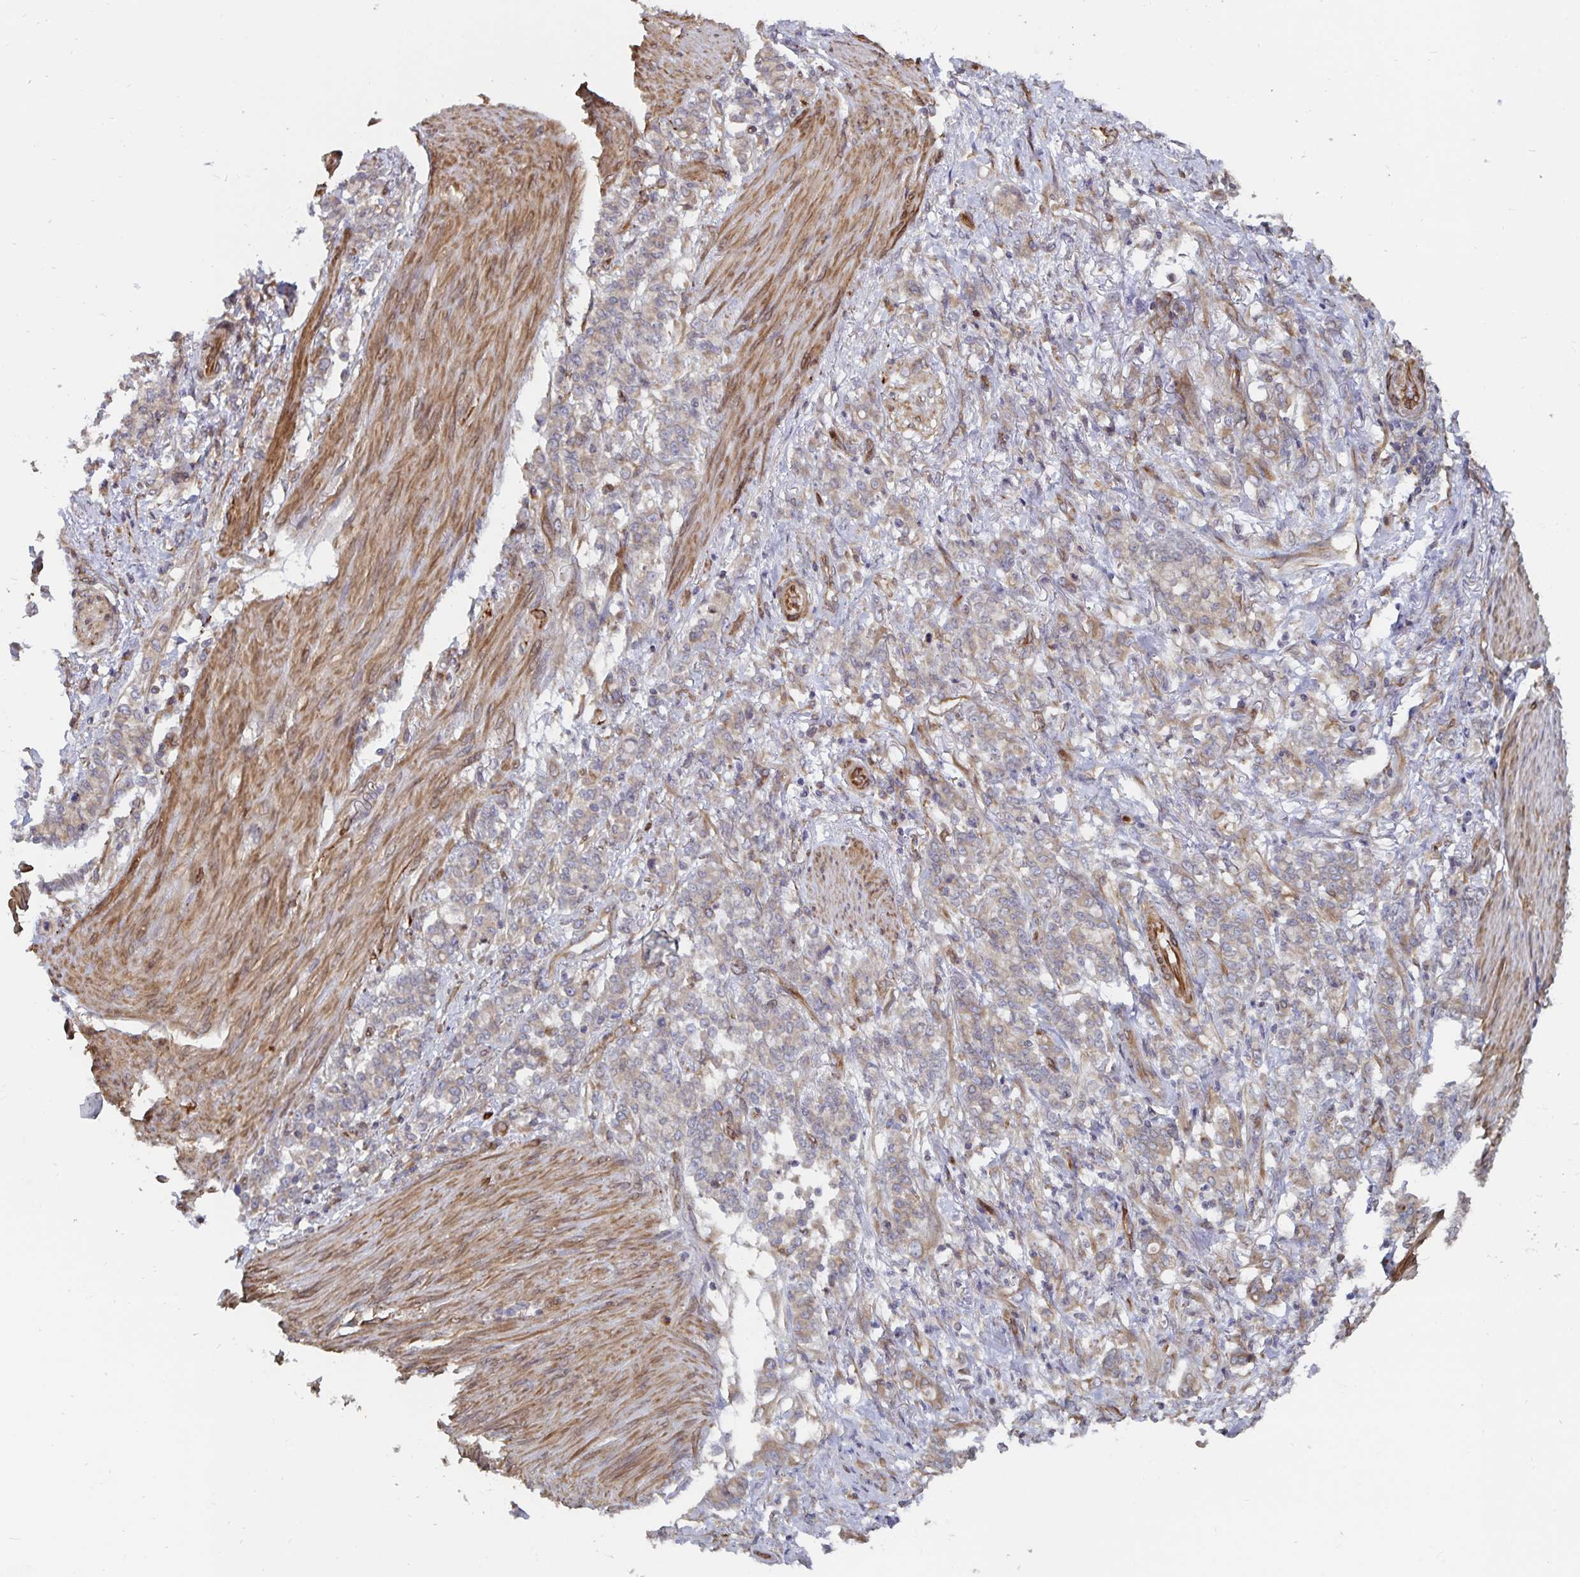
{"staining": {"intensity": "weak", "quantity": "<25%", "location": "cytoplasmic/membranous"}, "tissue": "stomach cancer", "cell_type": "Tumor cells", "image_type": "cancer", "snomed": [{"axis": "morphology", "description": "Adenocarcinoma, NOS"}, {"axis": "topography", "description": "Stomach"}], "caption": "There is no significant expression in tumor cells of stomach adenocarcinoma. (DAB immunohistochemistry (IHC), high magnification).", "gene": "BCAP29", "patient": {"sex": "female", "age": 79}}